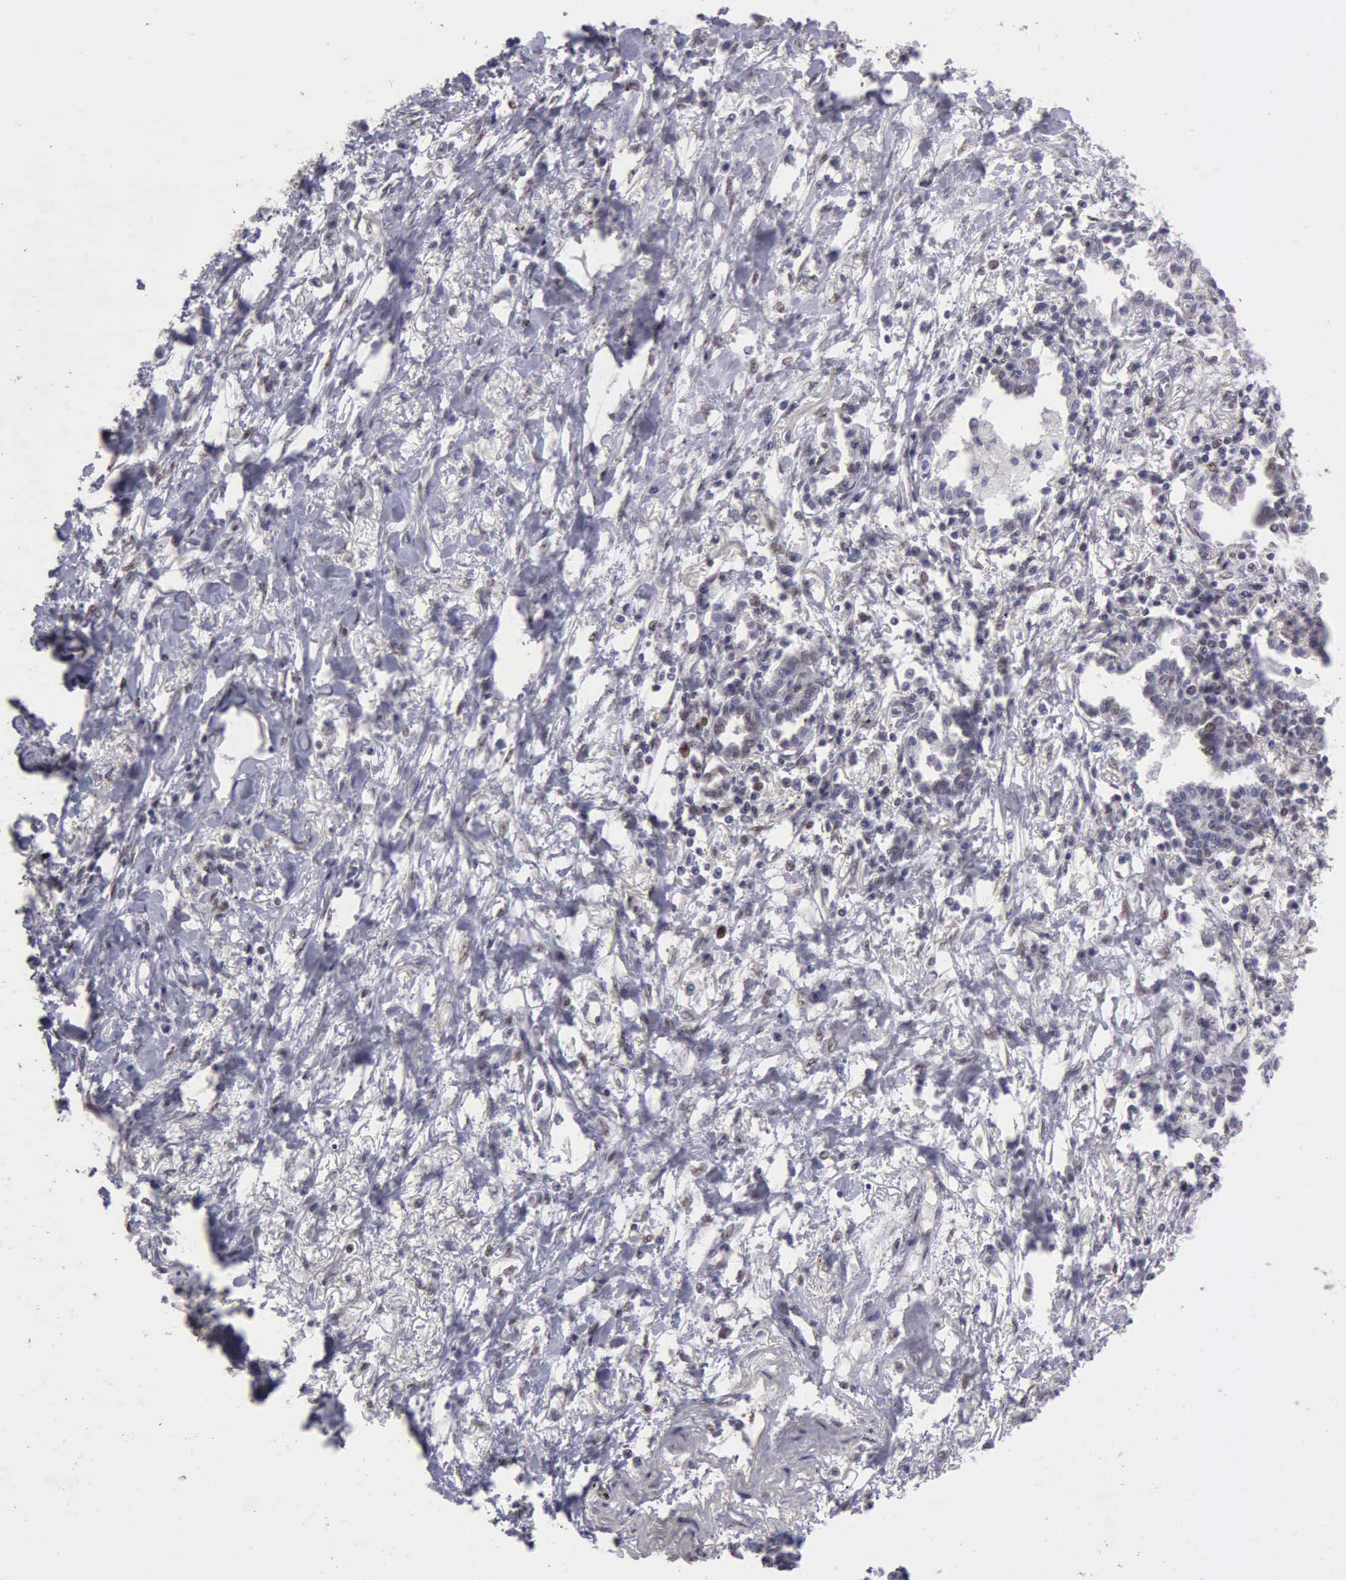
{"staining": {"intensity": "weak", "quantity": "25%-75%", "location": "nuclear"}, "tissue": "lung cancer", "cell_type": "Tumor cells", "image_type": "cancer", "snomed": [{"axis": "morphology", "description": "Adenocarcinoma, NOS"}, {"axis": "topography", "description": "Lung"}], "caption": "Protein expression analysis of lung cancer exhibits weak nuclear positivity in about 25%-75% of tumor cells.", "gene": "UBR7", "patient": {"sex": "male", "age": 60}}